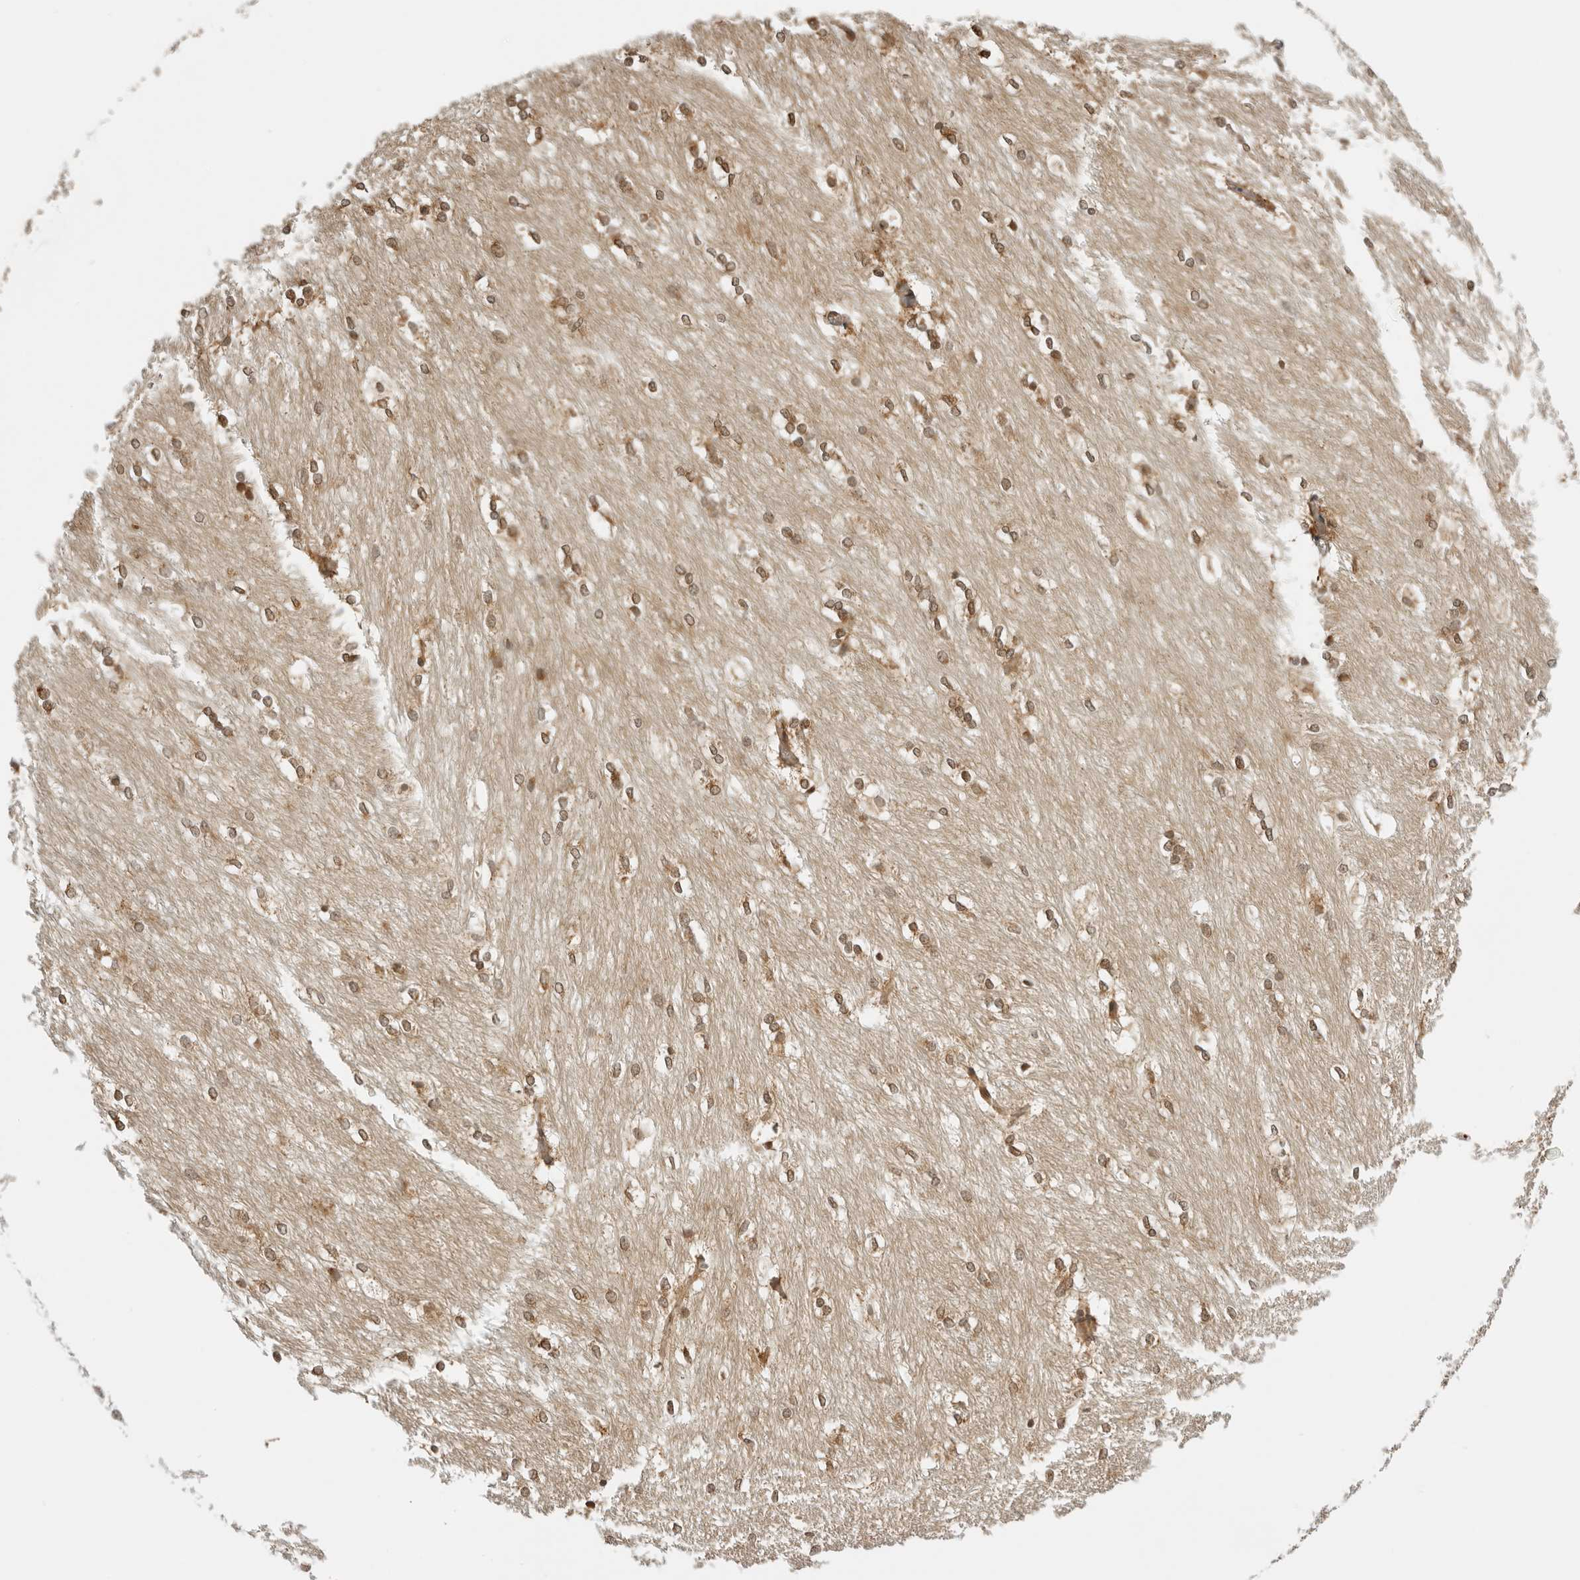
{"staining": {"intensity": "moderate", "quantity": "25%-75%", "location": "cytoplasmic/membranous"}, "tissue": "caudate", "cell_type": "Glial cells", "image_type": "normal", "snomed": [{"axis": "morphology", "description": "Normal tissue, NOS"}, {"axis": "topography", "description": "Lateral ventricle wall"}], "caption": "An IHC image of unremarkable tissue is shown. Protein staining in brown labels moderate cytoplasmic/membranous positivity in caudate within glial cells. The staining is performed using DAB brown chromogen to label protein expression. The nuclei are counter-stained blue using hematoxylin.", "gene": "RC3H1", "patient": {"sex": "female", "age": 19}}